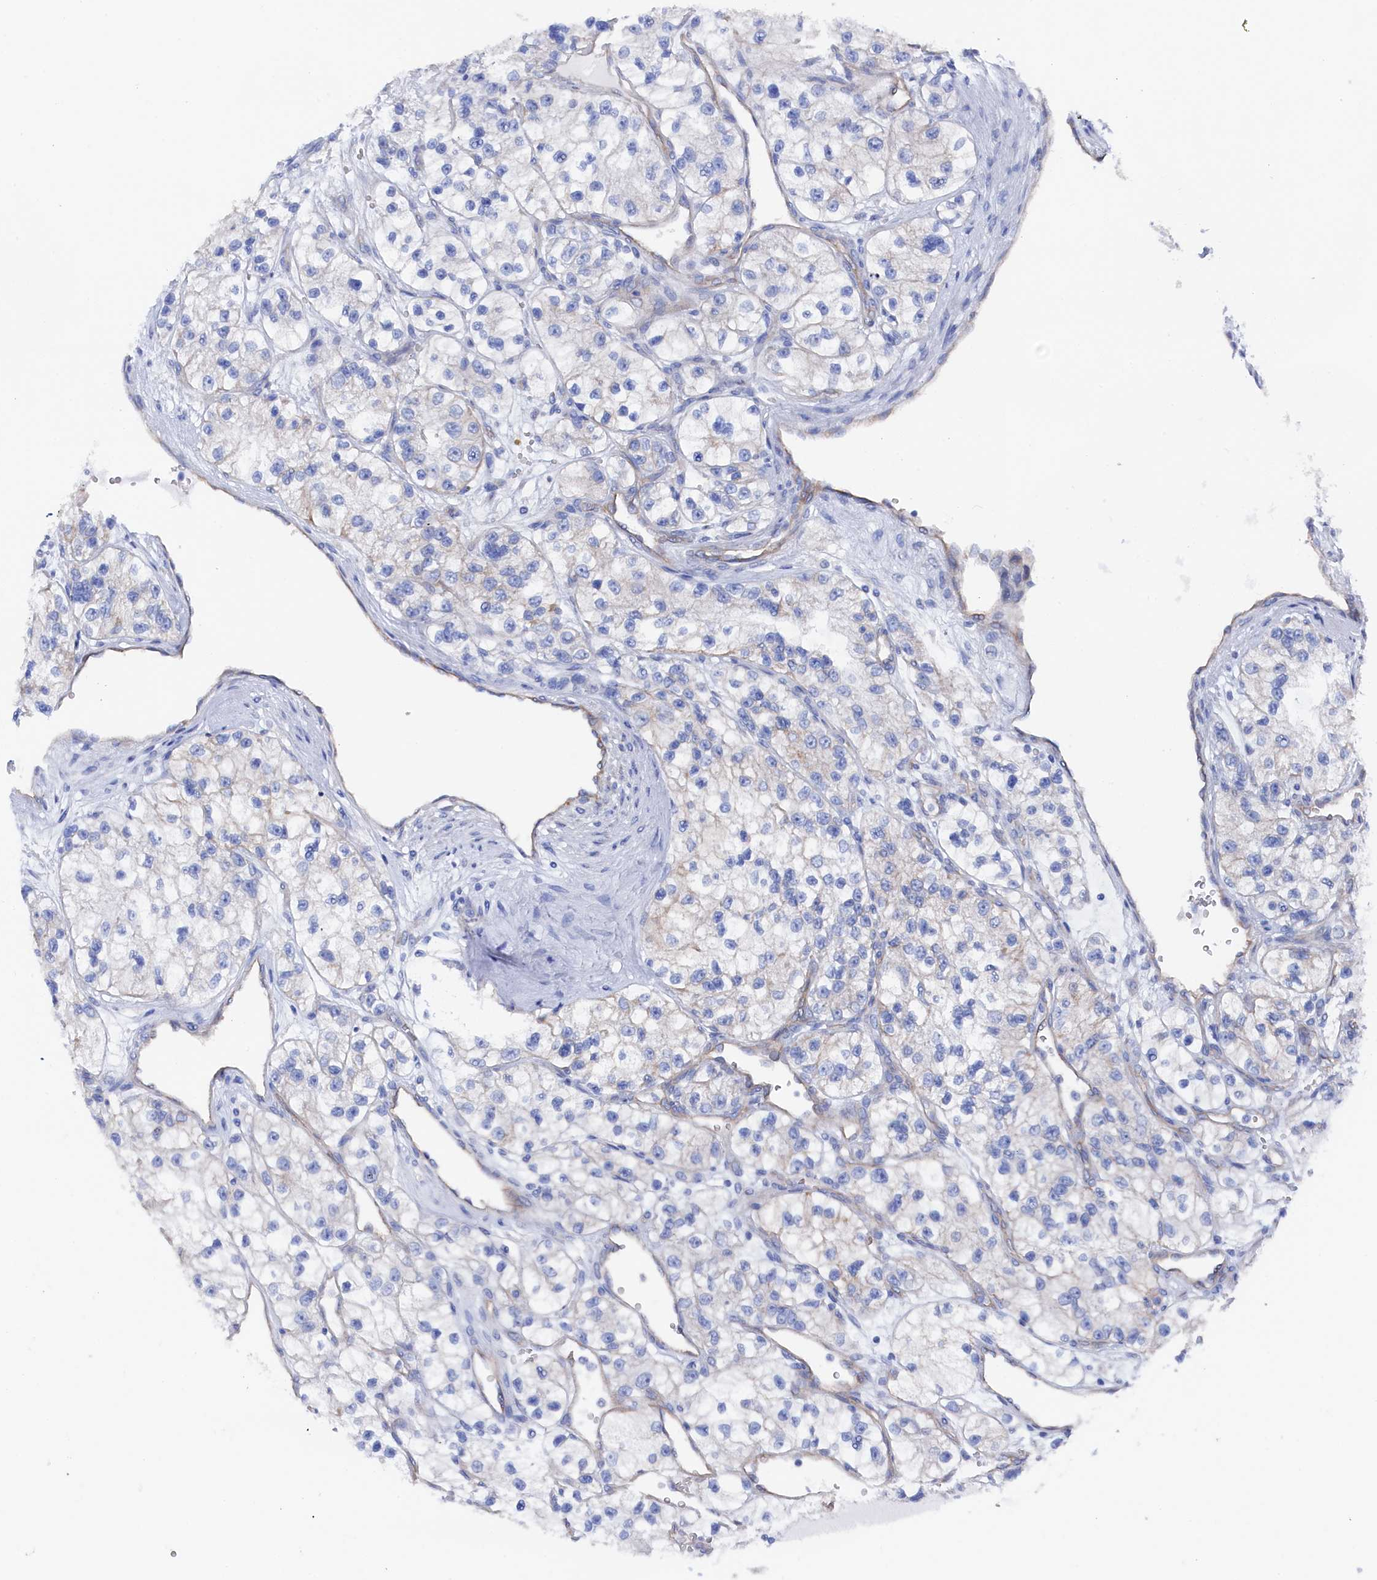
{"staining": {"intensity": "negative", "quantity": "none", "location": "none"}, "tissue": "renal cancer", "cell_type": "Tumor cells", "image_type": "cancer", "snomed": [{"axis": "morphology", "description": "Adenocarcinoma, NOS"}, {"axis": "topography", "description": "Kidney"}], "caption": "Protein analysis of renal cancer displays no significant staining in tumor cells.", "gene": "TMOD2", "patient": {"sex": "female", "age": 57}}